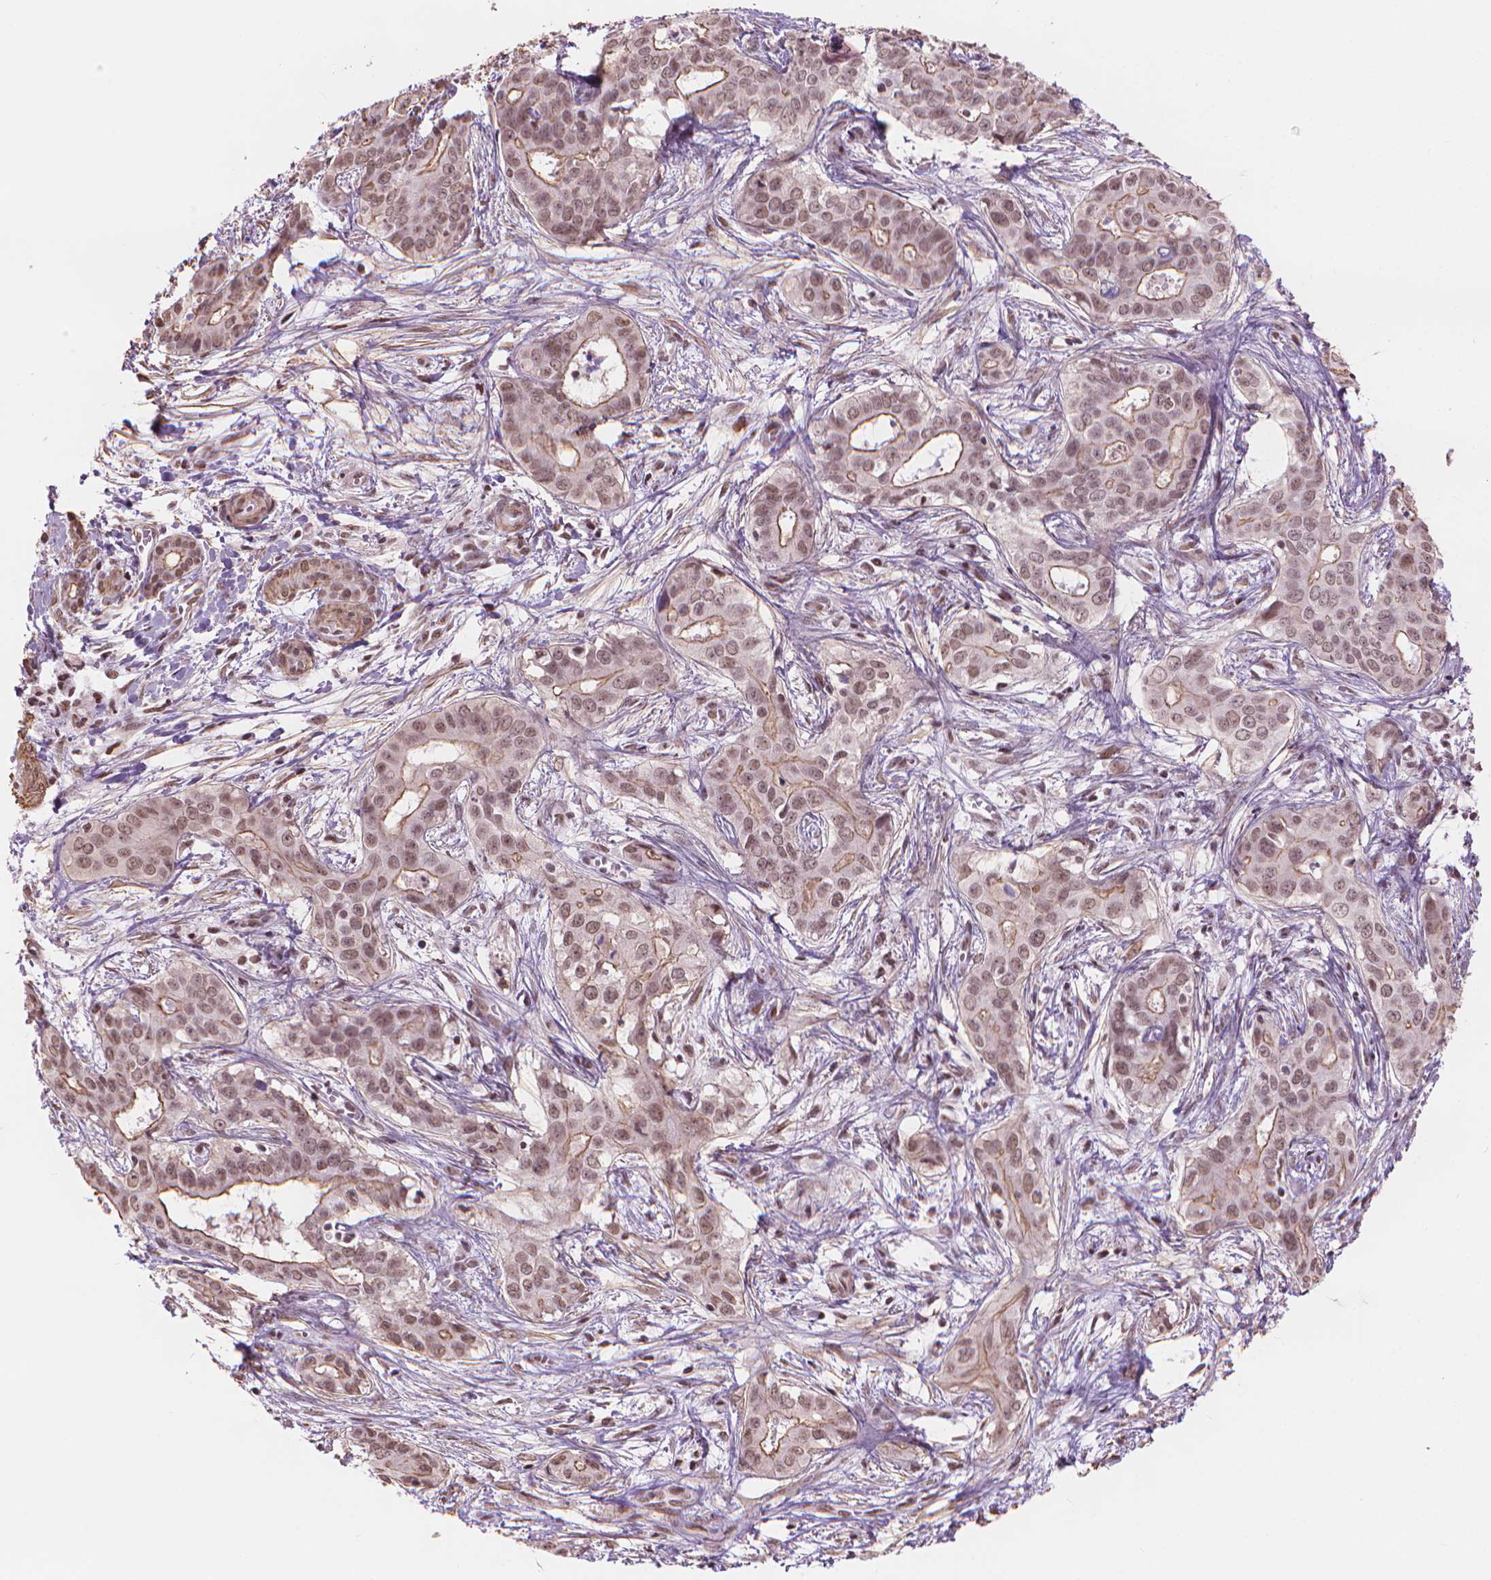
{"staining": {"intensity": "moderate", "quantity": ">75%", "location": "cytoplasmic/membranous,nuclear"}, "tissue": "liver cancer", "cell_type": "Tumor cells", "image_type": "cancer", "snomed": [{"axis": "morphology", "description": "Cholangiocarcinoma"}, {"axis": "topography", "description": "Liver"}], "caption": "Liver cancer stained with immunohistochemistry (IHC) exhibits moderate cytoplasmic/membranous and nuclear expression in about >75% of tumor cells.", "gene": "HOXD4", "patient": {"sex": "female", "age": 65}}